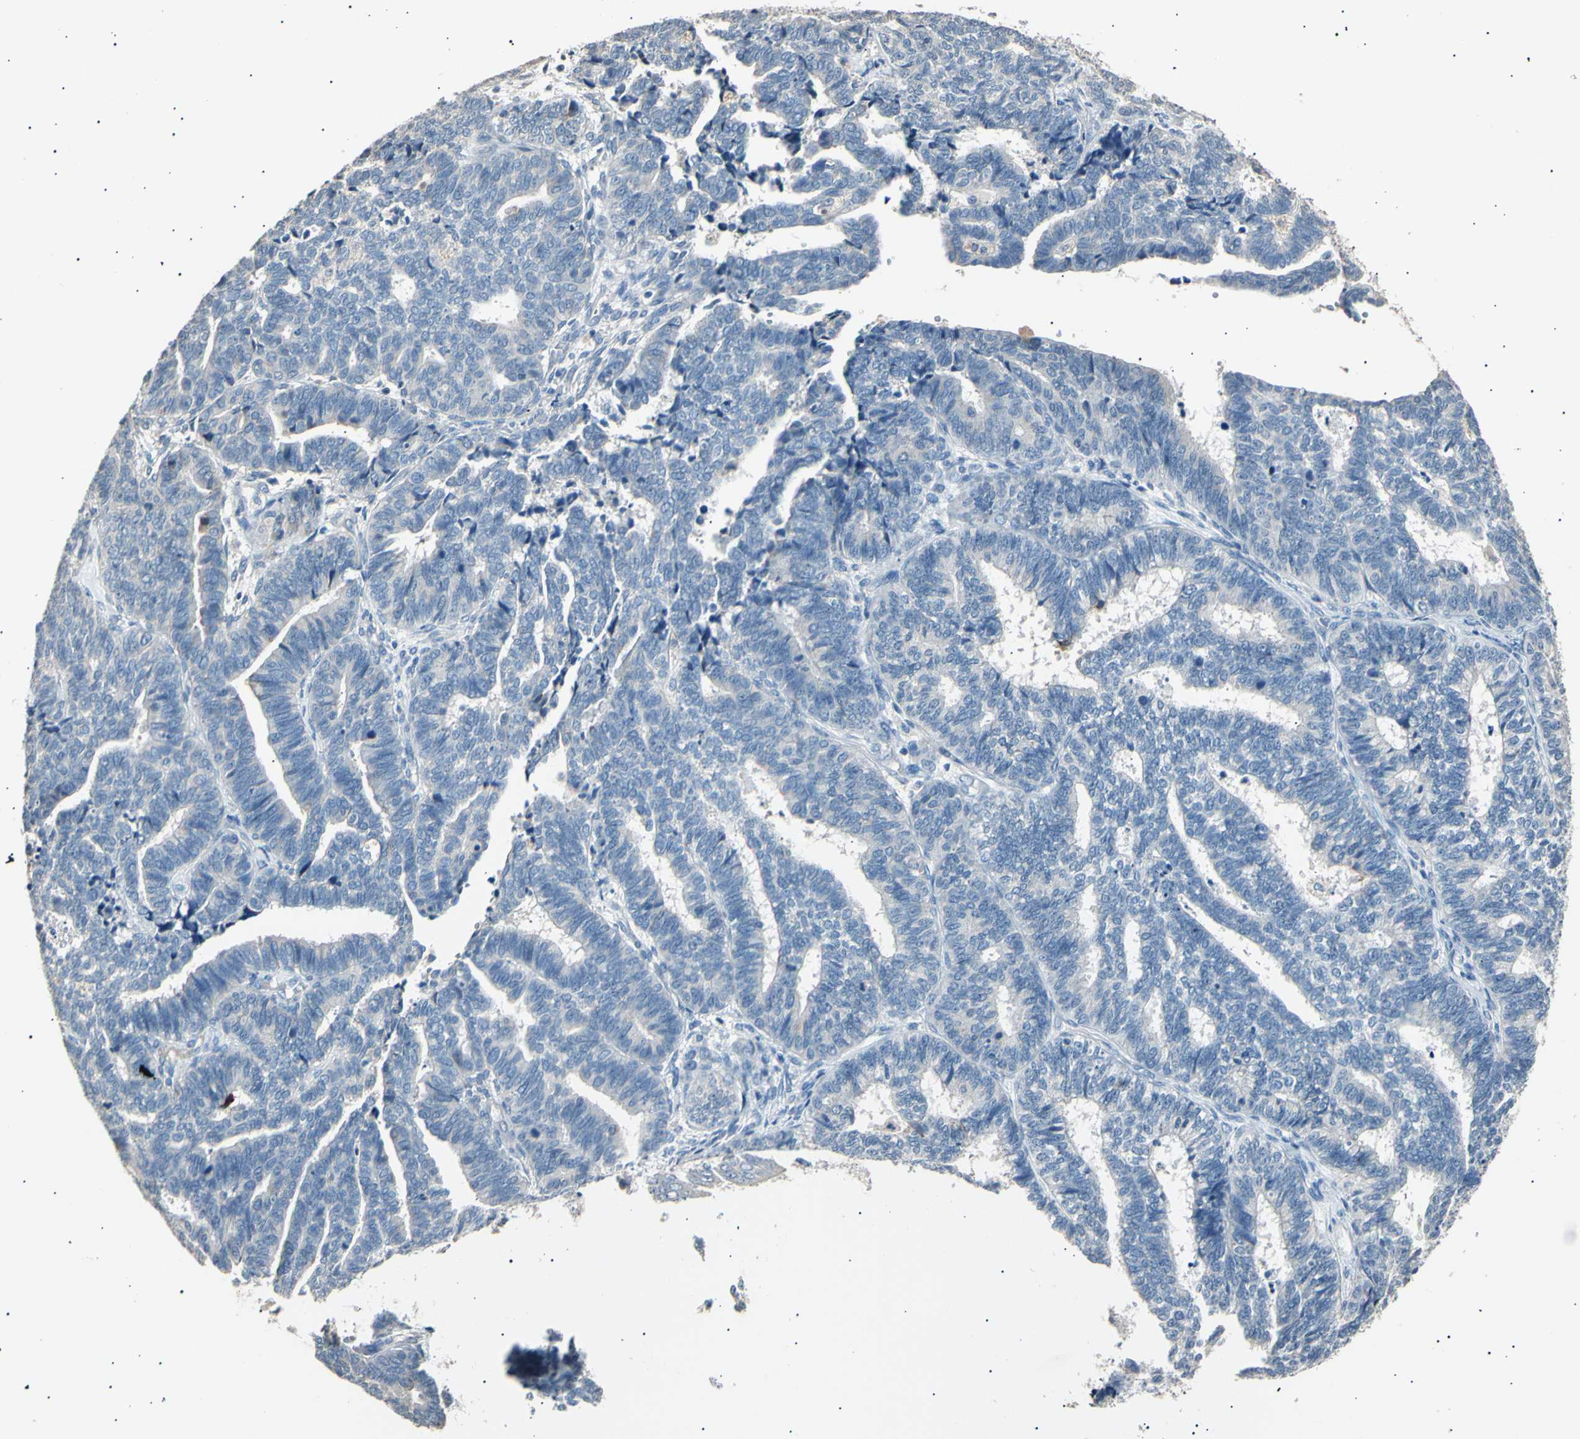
{"staining": {"intensity": "negative", "quantity": "none", "location": "none"}, "tissue": "endometrial cancer", "cell_type": "Tumor cells", "image_type": "cancer", "snomed": [{"axis": "morphology", "description": "Adenocarcinoma, NOS"}, {"axis": "topography", "description": "Endometrium"}], "caption": "Endometrial cancer was stained to show a protein in brown. There is no significant positivity in tumor cells.", "gene": "LDLR", "patient": {"sex": "female", "age": 70}}